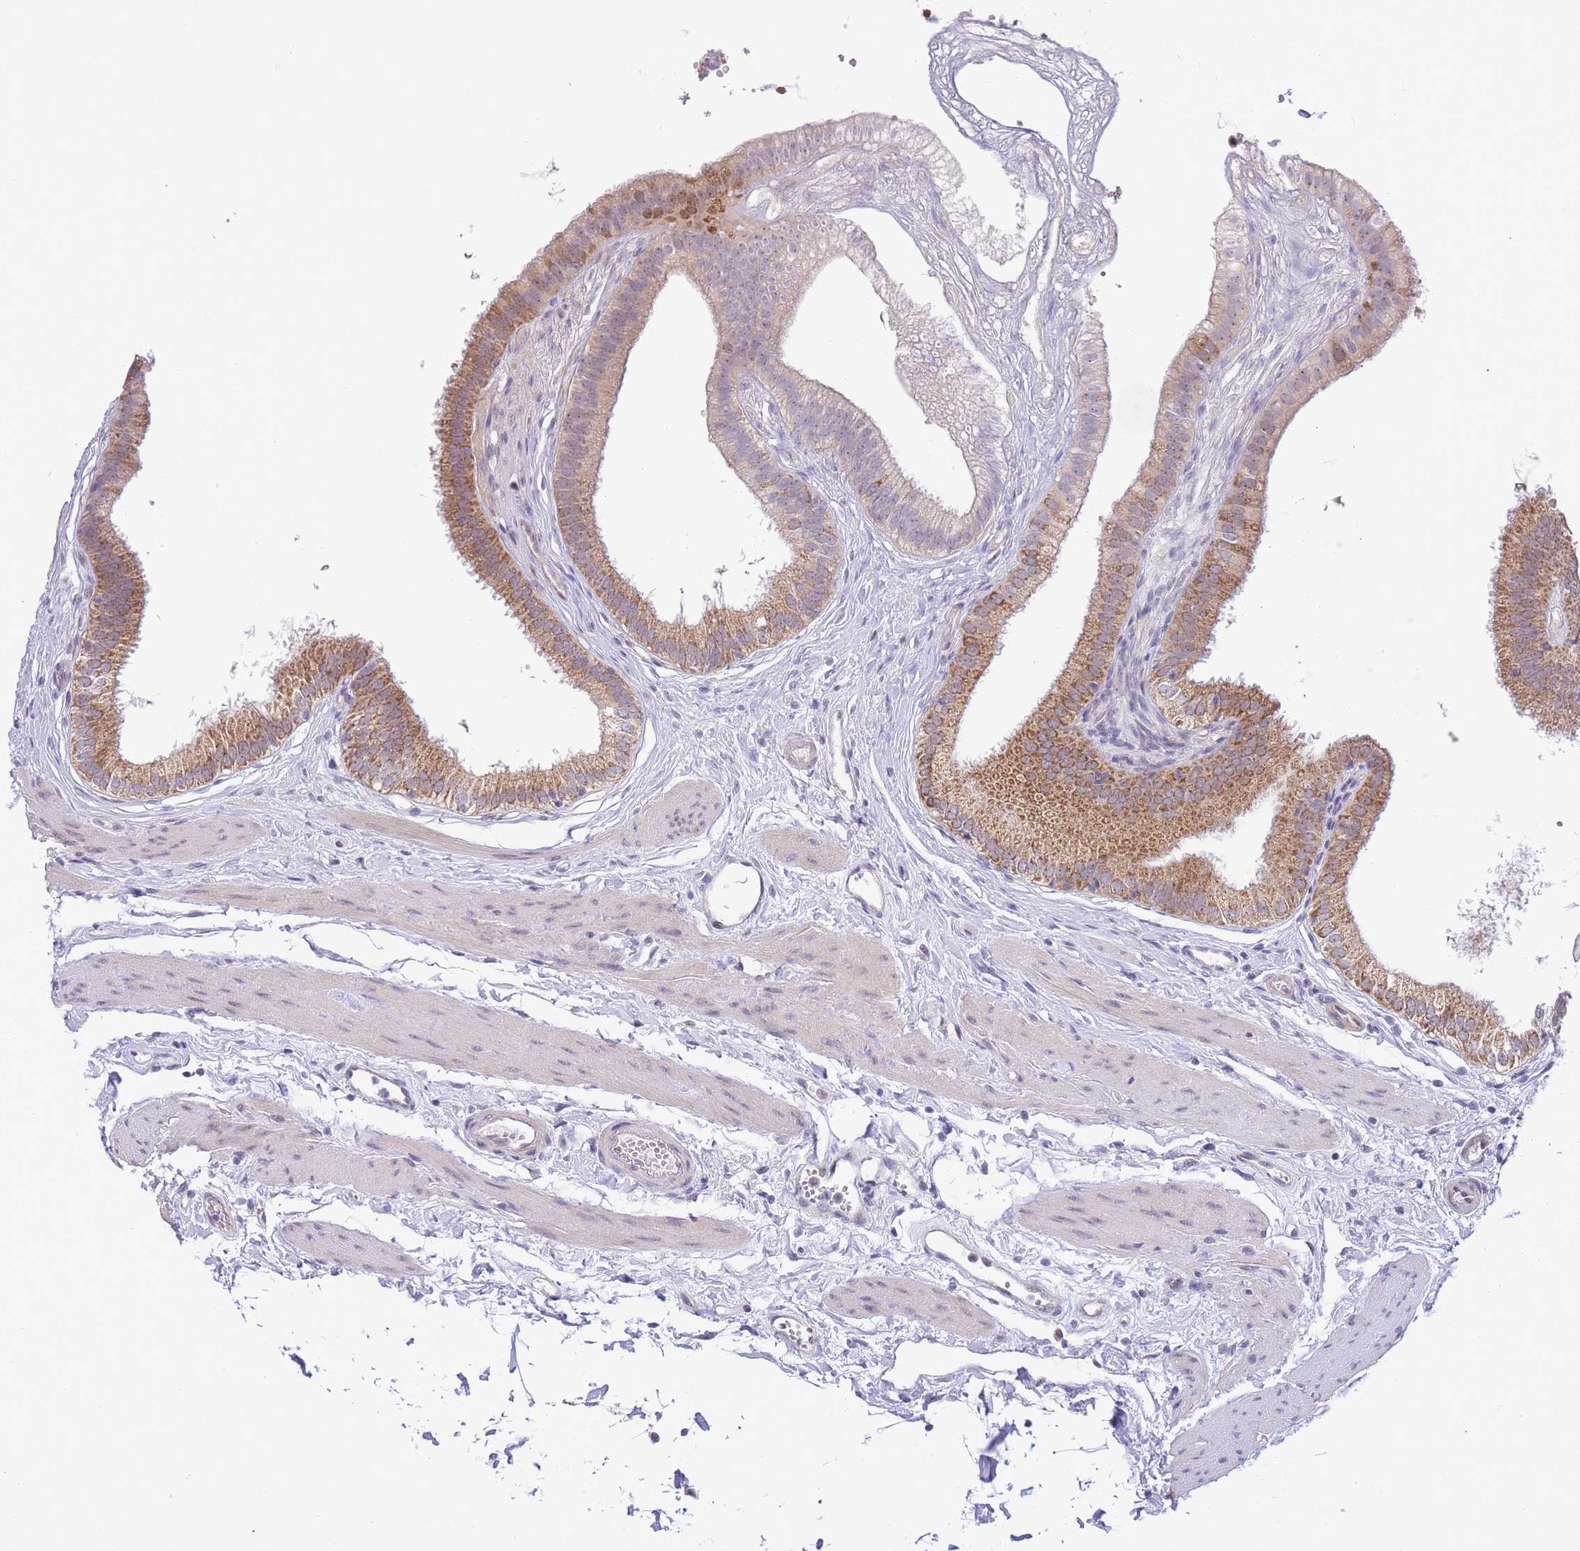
{"staining": {"intensity": "moderate", "quantity": "25%-75%", "location": "cytoplasmic/membranous"}, "tissue": "gallbladder", "cell_type": "Glandular cells", "image_type": "normal", "snomed": [{"axis": "morphology", "description": "Normal tissue, NOS"}, {"axis": "topography", "description": "Gallbladder"}], "caption": "This image exhibits normal gallbladder stained with immunohistochemistry (IHC) to label a protein in brown. The cytoplasmic/membranous of glandular cells show moderate positivity for the protein. Nuclei are counter-stained blue.", "gene": "EXOSC8", "patient": {"sex": "female", "age": 54}}